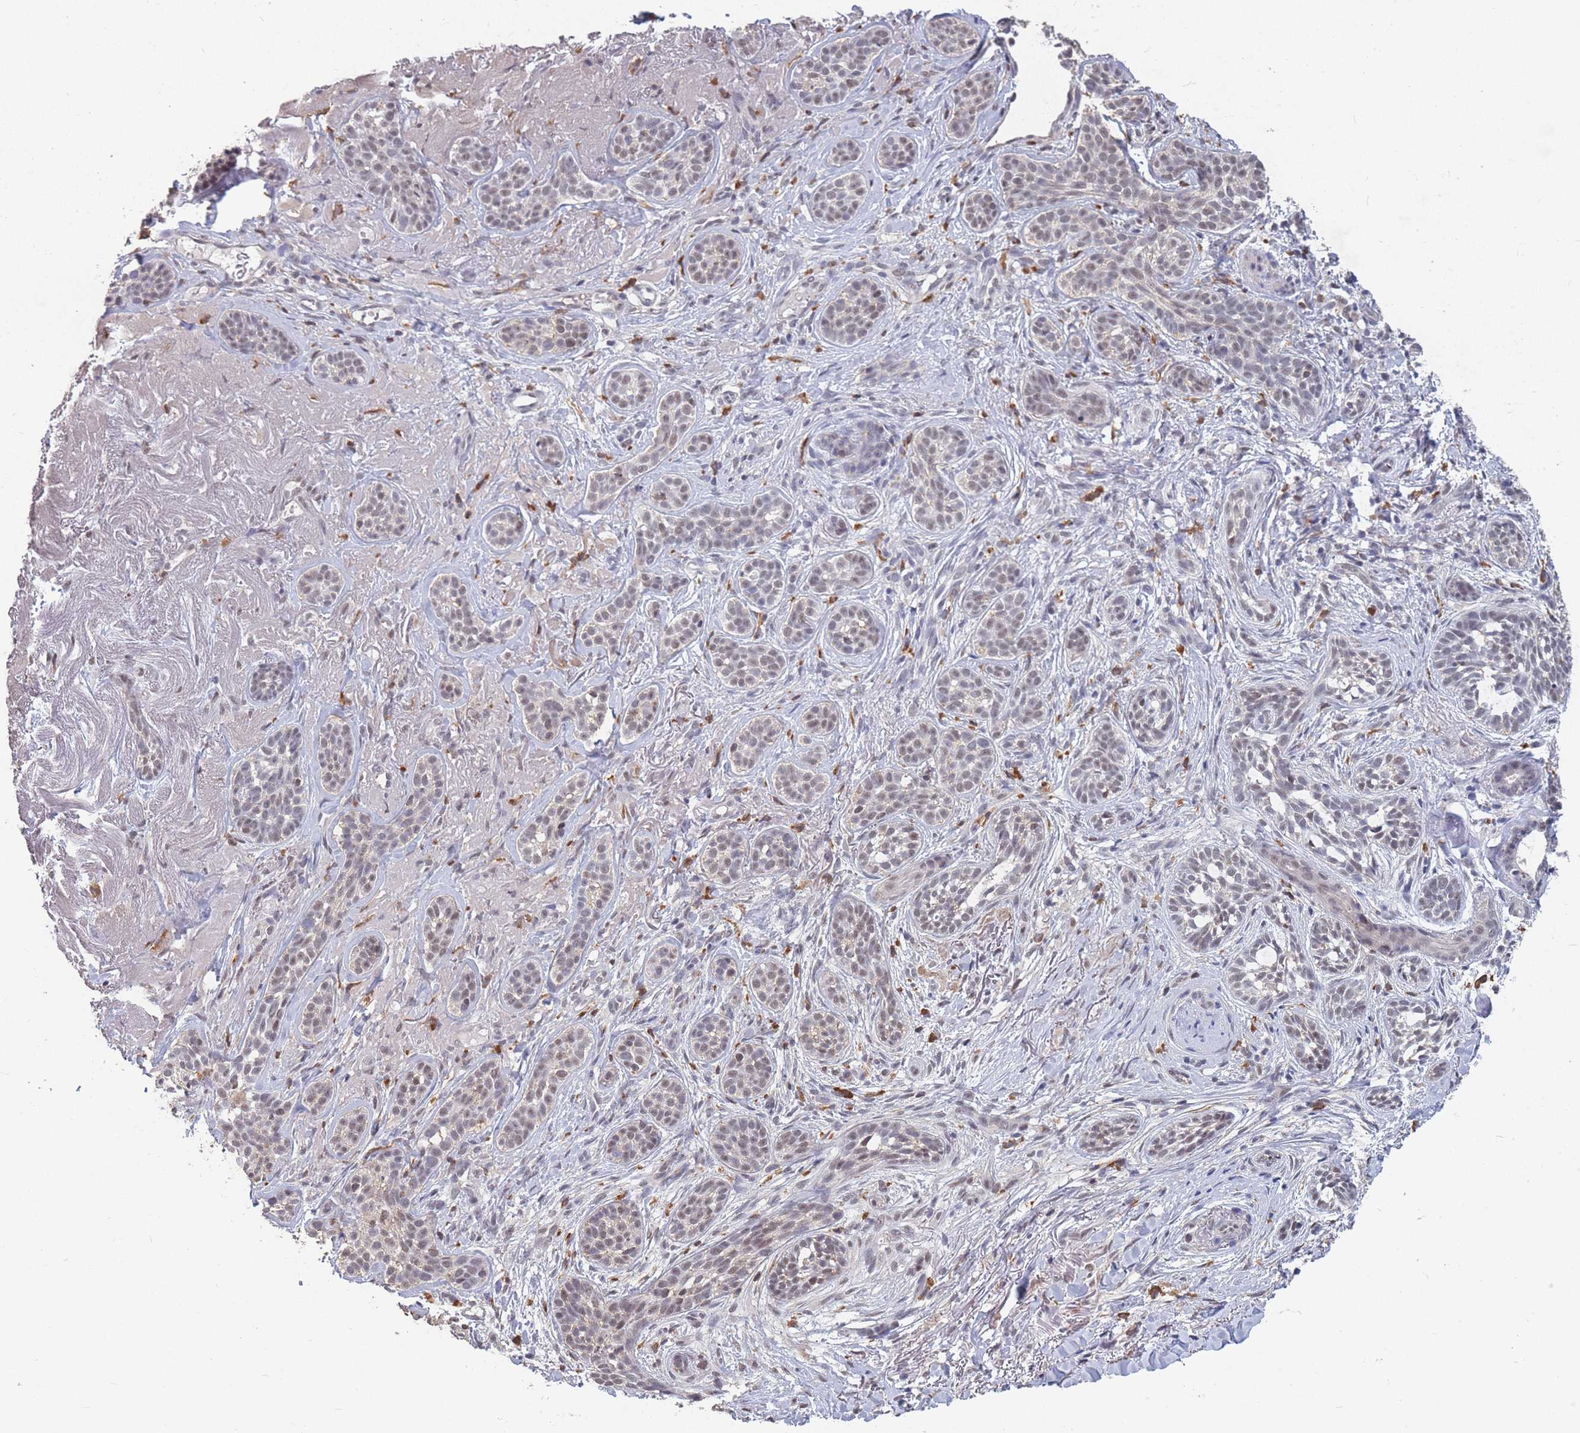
{"staining": {"intensity": "weak", "quantity": "<25%", "location": "nuclear"}, "tissue": "skin cancer", "cell_type": "Tumor cells", "image_type": "cancer", "snomed": [{"axis": "morphology", "description": "Basal cell carcinoma"}, {"axis": "topography", "description": "Skin"}], "caption": "DAB immunohistochemical staining of skin cancer (basal cell carcinoma) displays no significant expression in tumor cells.", "gene": "SNRPA1", "patient": {"sex": "male", "age": 71}}